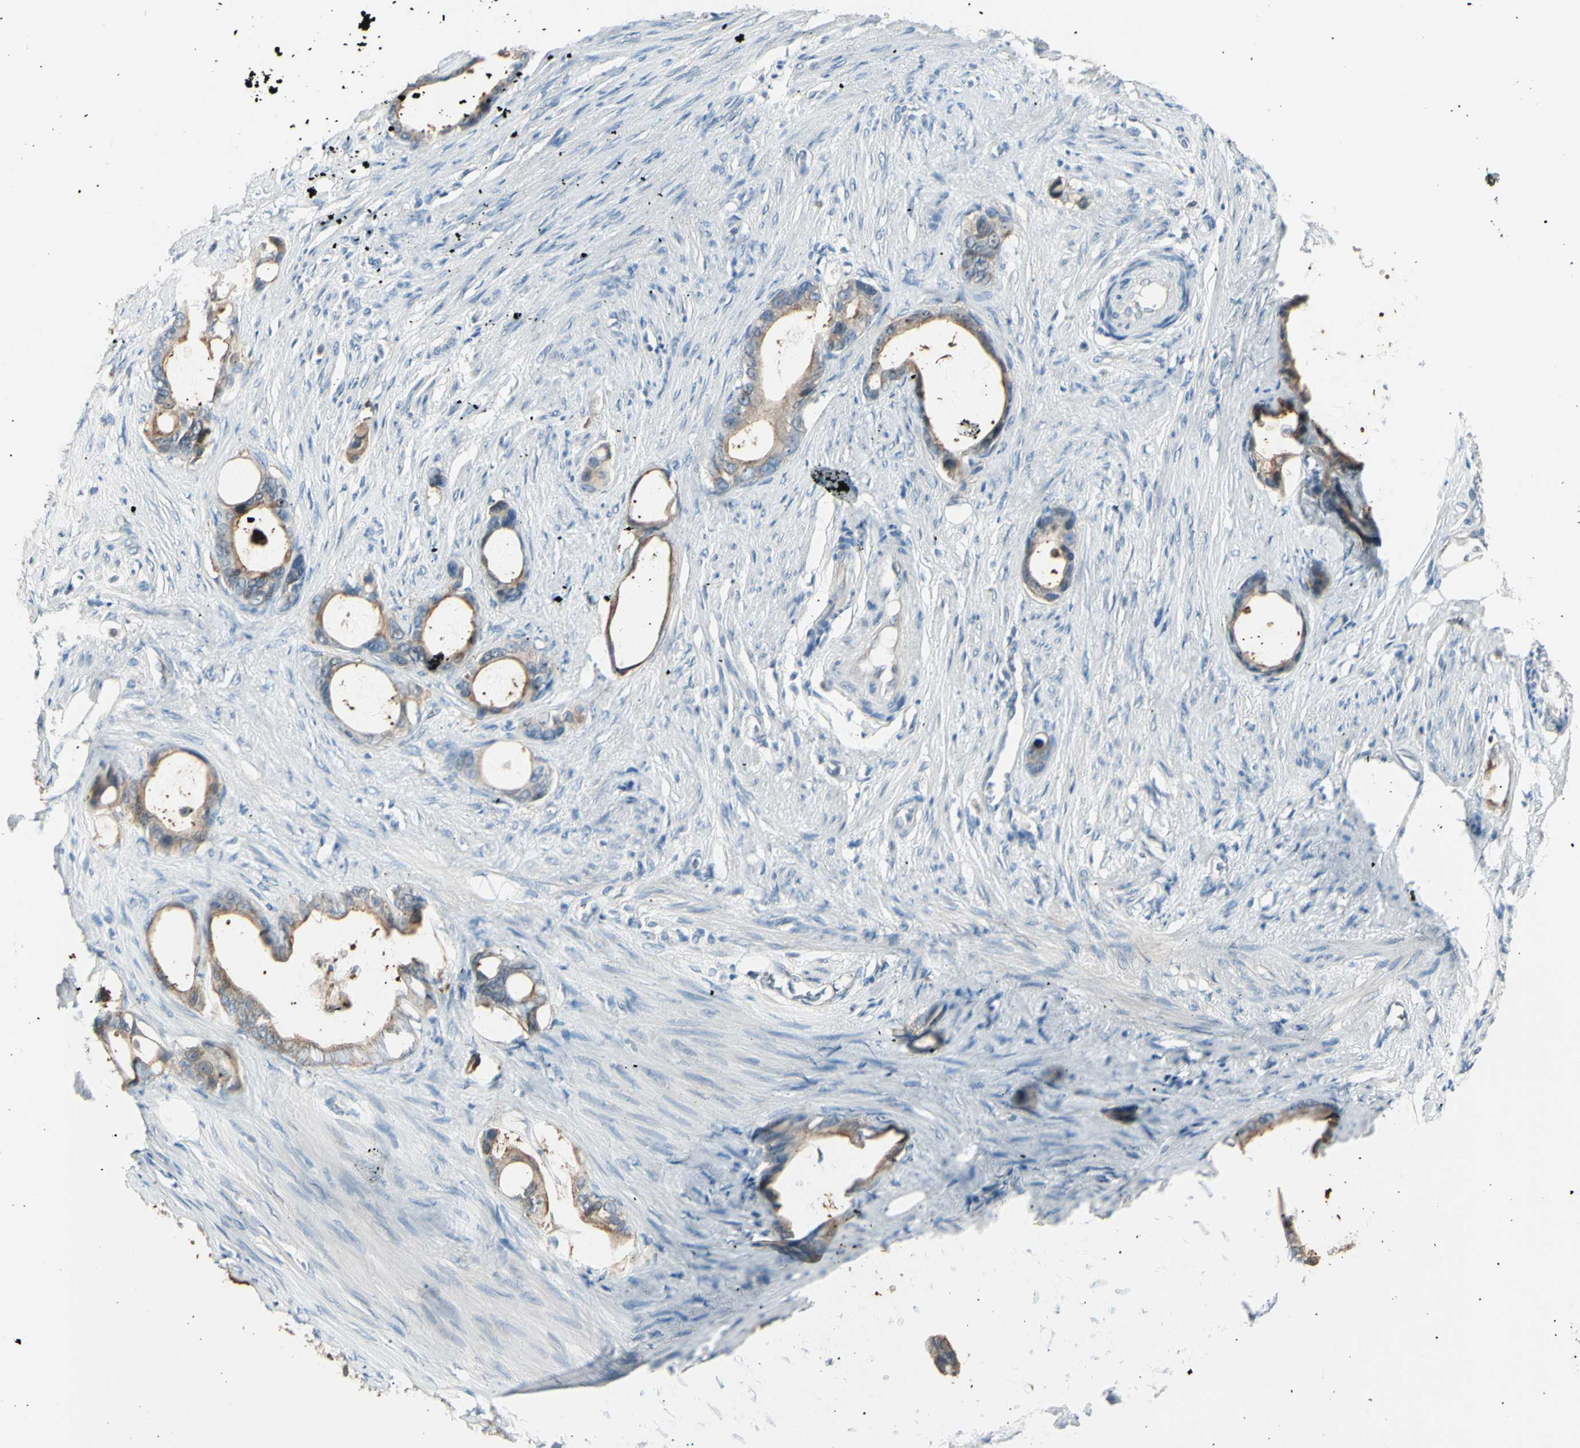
{"staining": {"intensity": "weak", "quantity": ">75%", "location": "cytoplasmic/membranous"}, "tissue": "stomach cancer", "cell_type": "Tumor cells", "image_type": "cancer", "snomed": [{"axis": "morphology", "description": "Adenocarcinoma, NOS"}, {"axis": "topography", "description": "Stomach"}], "caption": "Stomach adenocarcinoma stained with a brown dye displays weak cytoplasmic/membranous positive expression in approximately >75% of tumor cells.", "gene": "LHPP", "patient": {"sex": "female", "age": 75}}